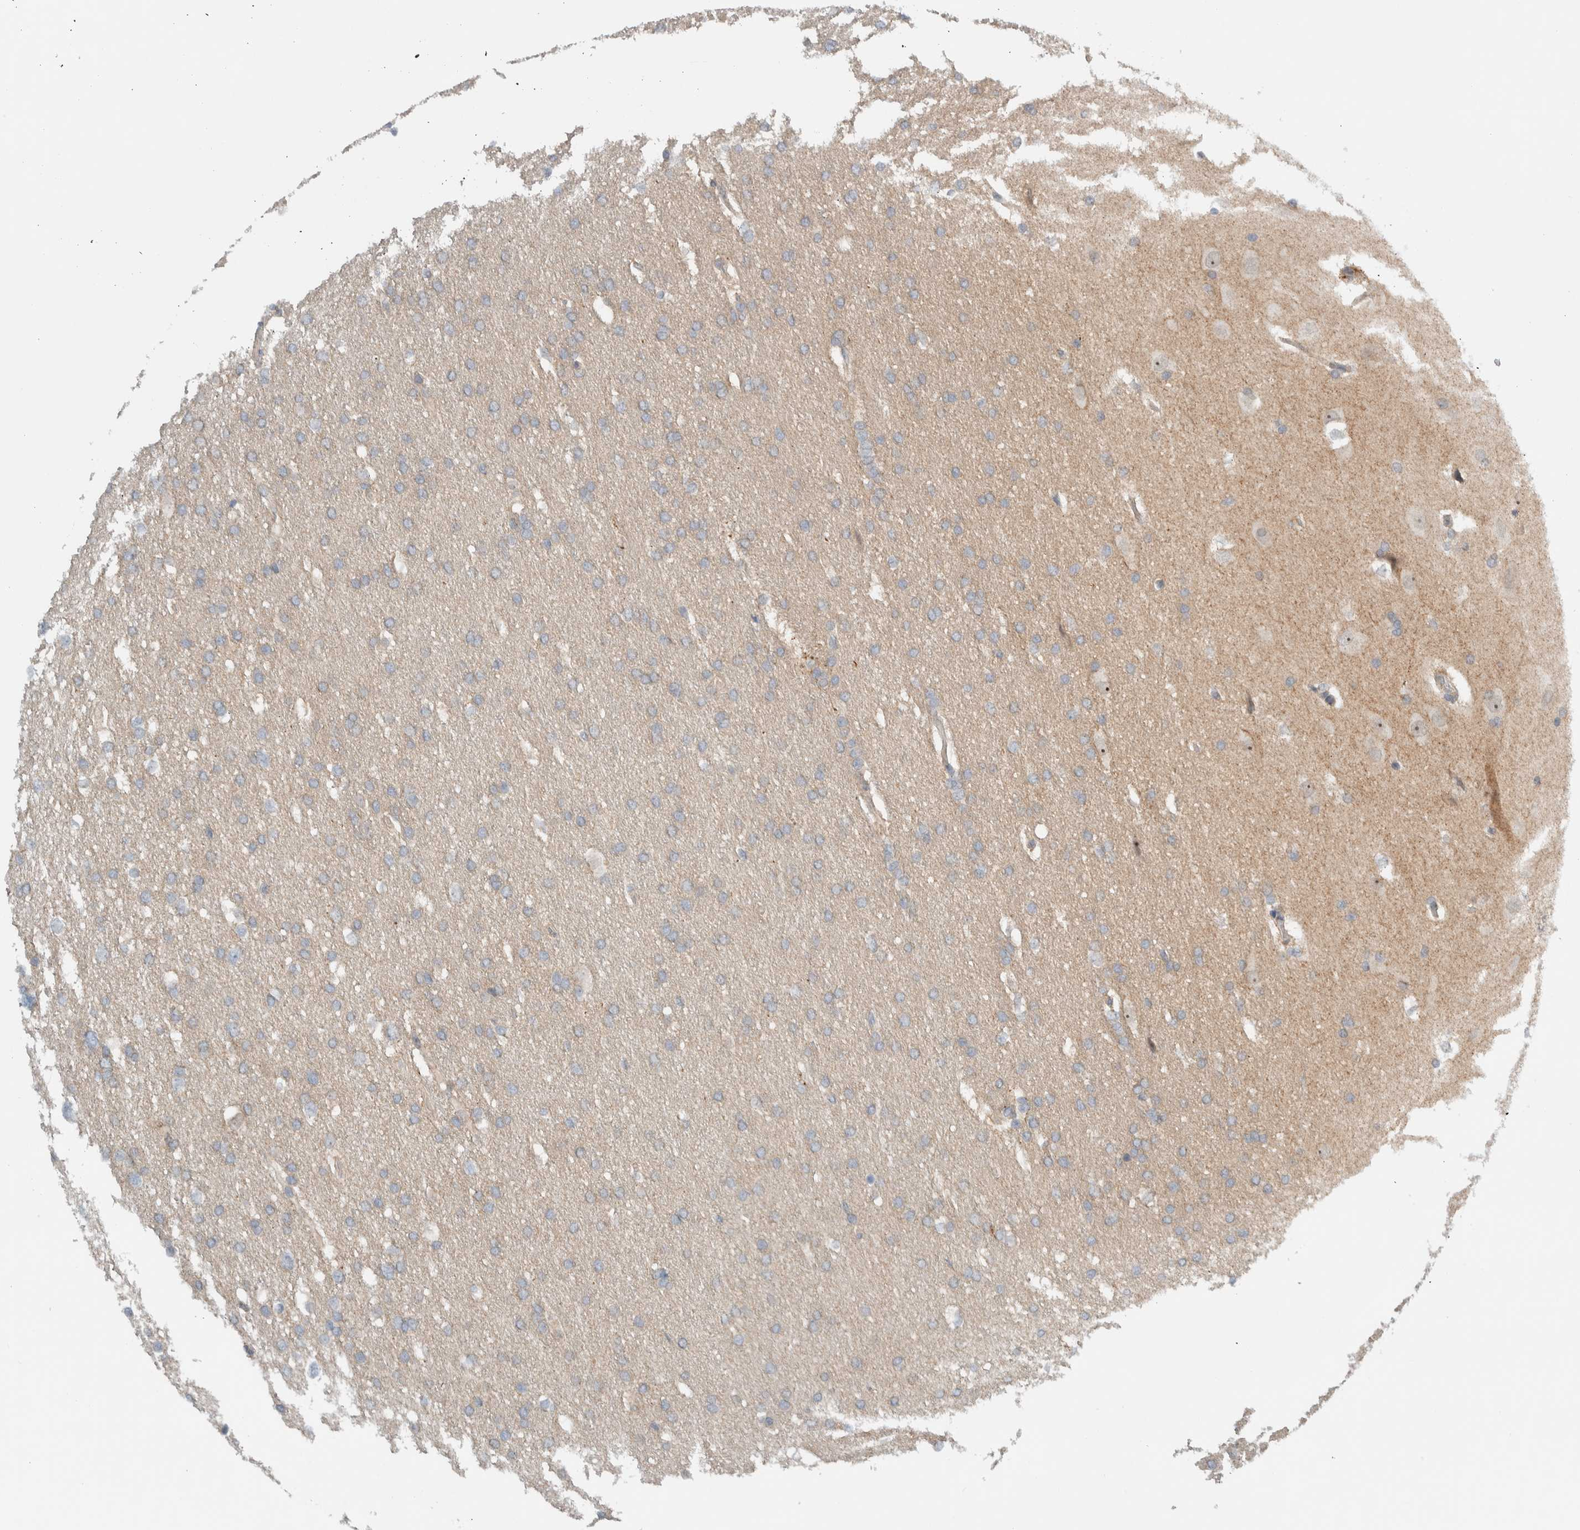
{"staining": {"intensity": "weak", "quantity": "25%-75%", "location": "cytoplasmic/membranous"}, "tissue": "glioma", "cell_type": "Tumor cells", "image_type": "cancer", "snomed": [{"axis": "morphology", "description": "Glioma, malignant, Low grade"}, {"axis": "topography", "description": "Brain"}], "caption": "The micrograph exhibits immunohistochemical staining of glioma. There is weak cytoplasmic/membranous positivity is appreciated in approximately 25%-75% of tumor cells.", "gene": "MPRIP", "patient": {"sex": "female", "age": 37}}